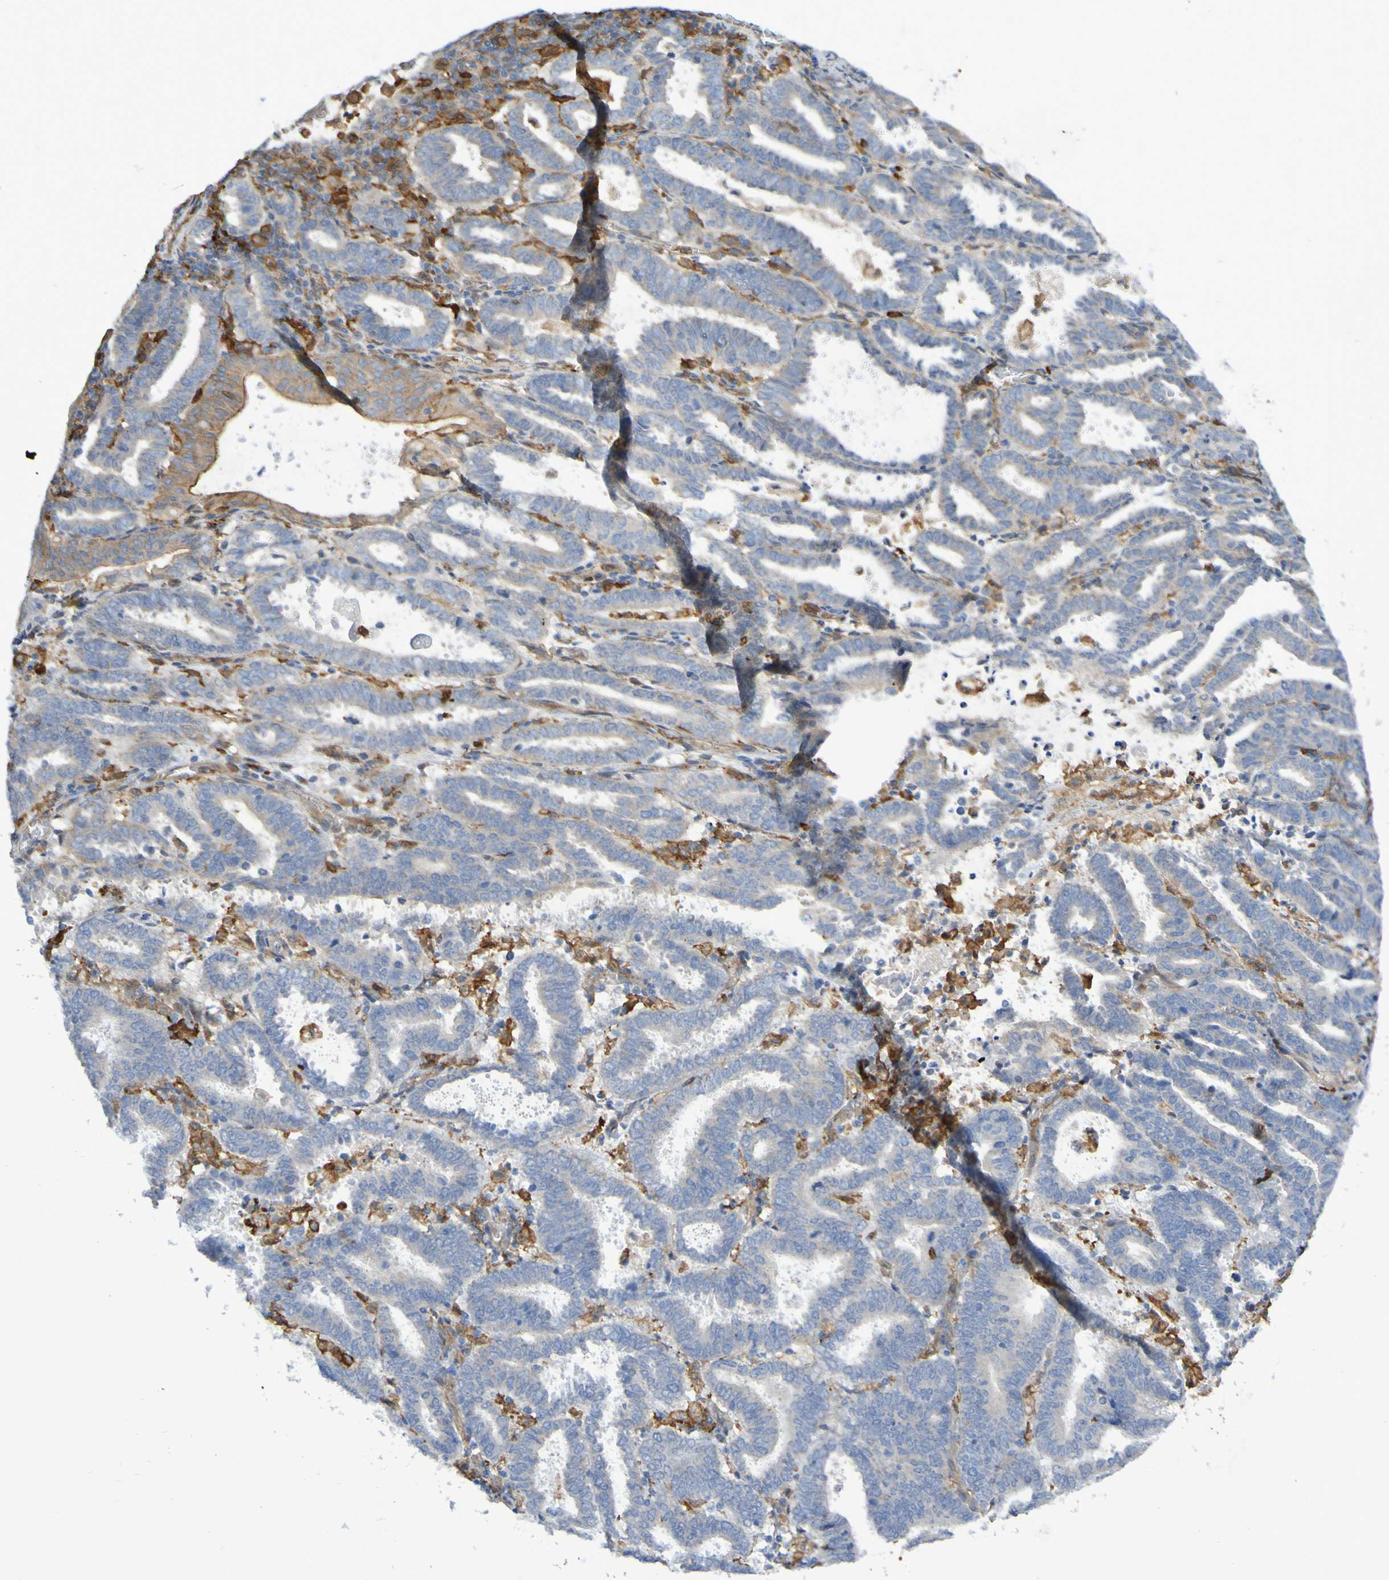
{"staining": {"intensity": "negative", "quantity": "none", "location": "none"}, "tissue": "endometrial cancer", "cell_type": "Tumor cells", "image_type": "cancer", "snomed": [{"axis": "morphology", "description": "Adenocarcinoma, NOS"}, {"axis": "topography", "description": "Uterus"}], "caption": "Tumor cells show no significant protein staining in endometrial cancer.", "gene": "SCRG1", "patient": {"sex": "female", "age": 83}}